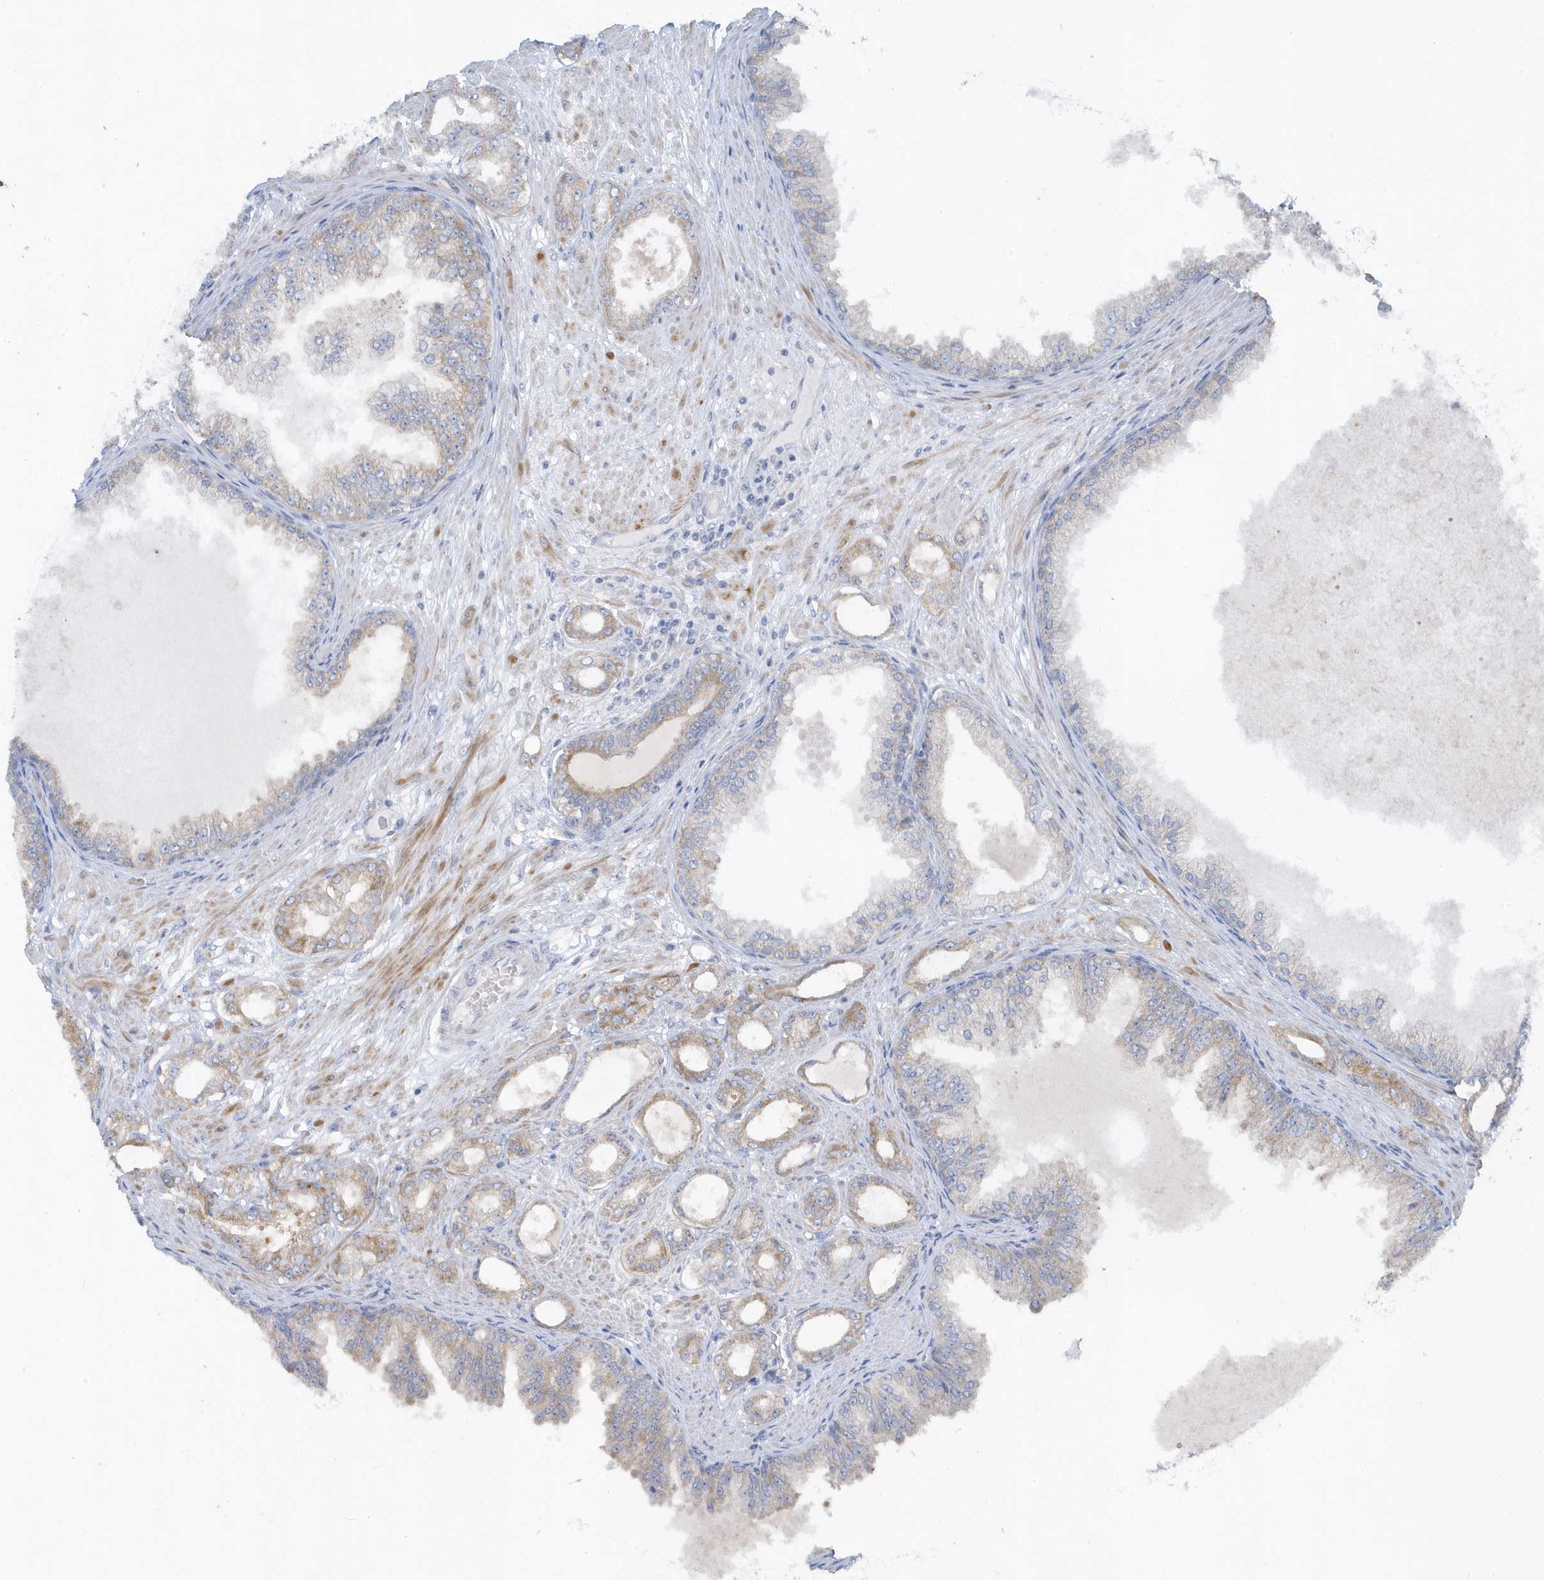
{"staining": {"intensity": "weak", "quantity": ">75%", "location": "cytoplasmic/membranous"}, "tissue": "prostate cancer", "cell_type": "Tumor cells", "image_type": "cancer", "snomed": [{"axis": "morphology", "description": "Adenocarcinoma, Low grade"}, {"axis": "topography", "description": "Prostate"}], "caption": "Low-grade adenocarcinoma (prostate) tissue displays weak cytoplasmic/membranous positivity in approximately >75% of tumor cells", "gene": "SCN3A", "patient": {"sex": "male", "age": 63}}